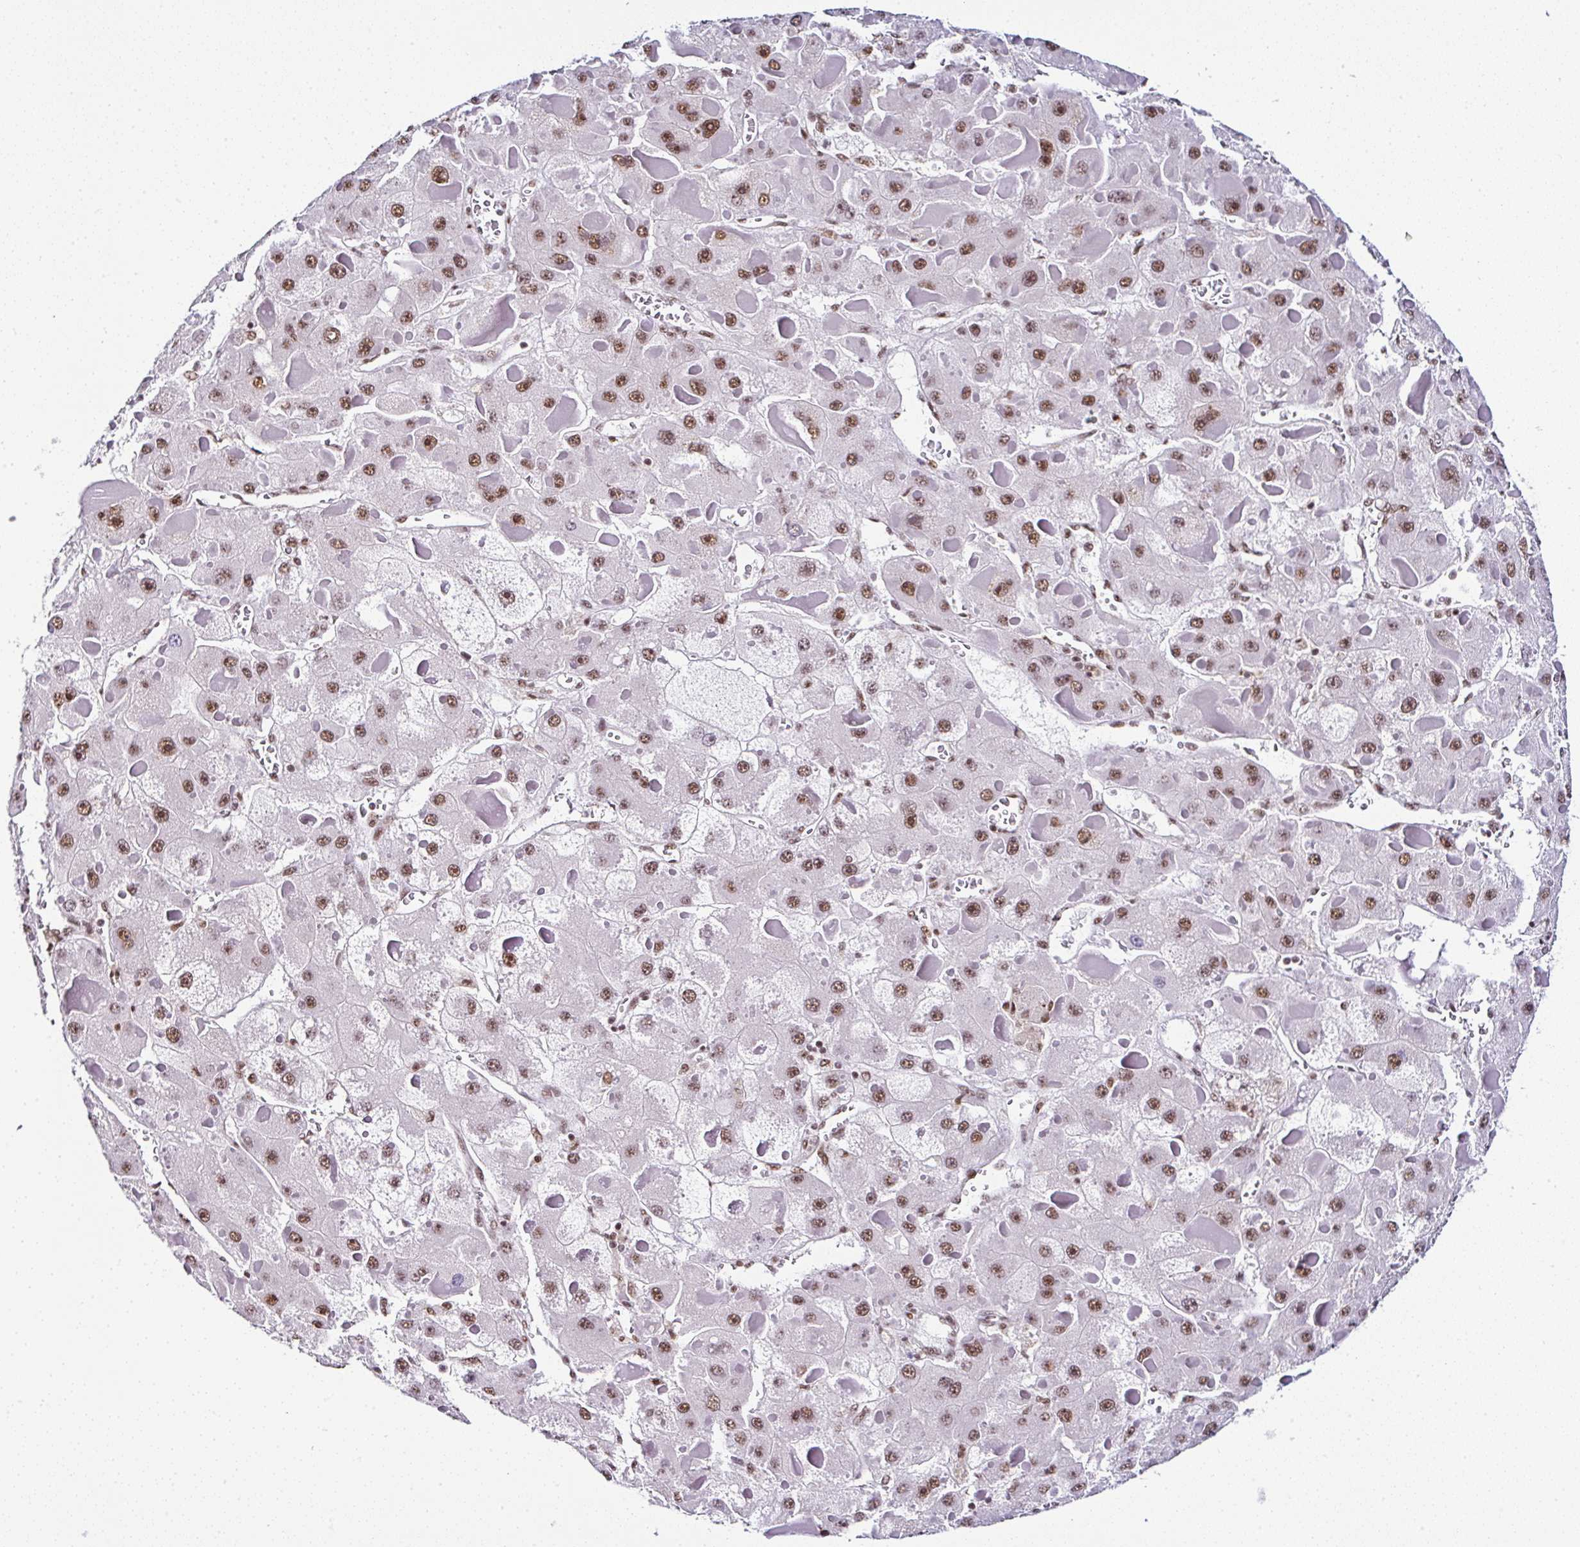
{"staining": {"intensity": "moderate", "quantity": ">75%", "location": "nuclear"}, "tissue": "liver cancer", "cell_type": "Tumor cells", "image_type": "cancer", "snomed": [{"axis": "morphology", "description": "Carcinoma, Hepatocellular, NOS"}, {"axis": "topography", "description": "Liver"}], "caption": "Moderate nuclear staining is present in about >75% of tumor cells in liver cancer. (DAB = brown stain, brightfield microscopy at high magnification).", "gene": "PTPN2", "patient": {"sex": "female", "age": 73}}